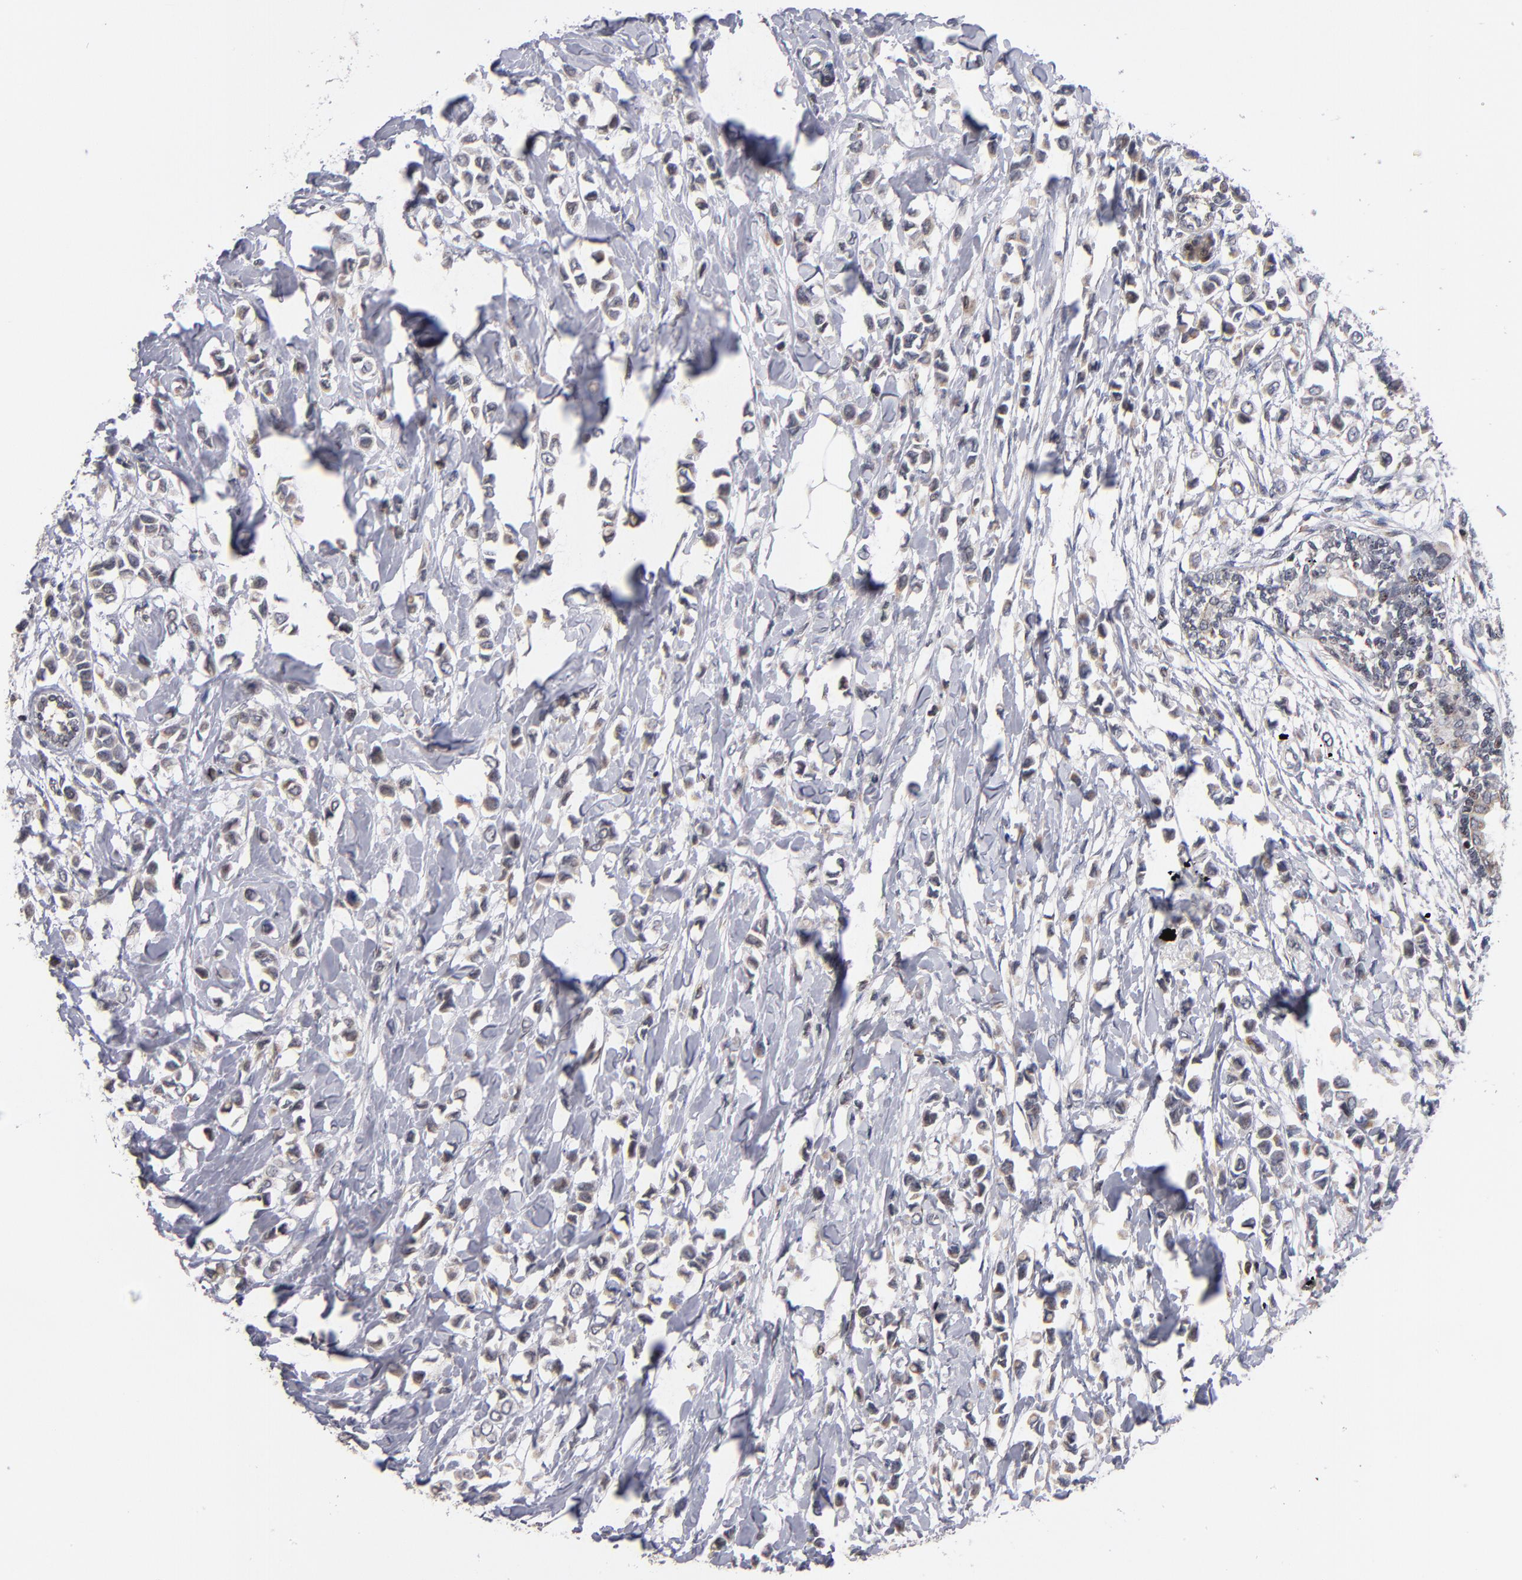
{"staining": {"intensity": "weak", "quantity": "25%-75%", "location": "cytoplasmic/membranous"}, "tissue": "breast cancer", "cell_type": "Tumor cells", "image_type": "cancer", "snomed": [{"axis": "morphology", "description": "Lobular carcinoma"}, {"axis": "topography", "description": "Breast"}], "caption": "Human breast cancer (lobular carcinoma) stained with a protein marker displays weak staining in tumor cells.", "gene": "ODF2", "patient": {"sex": "female", "age": 51}}